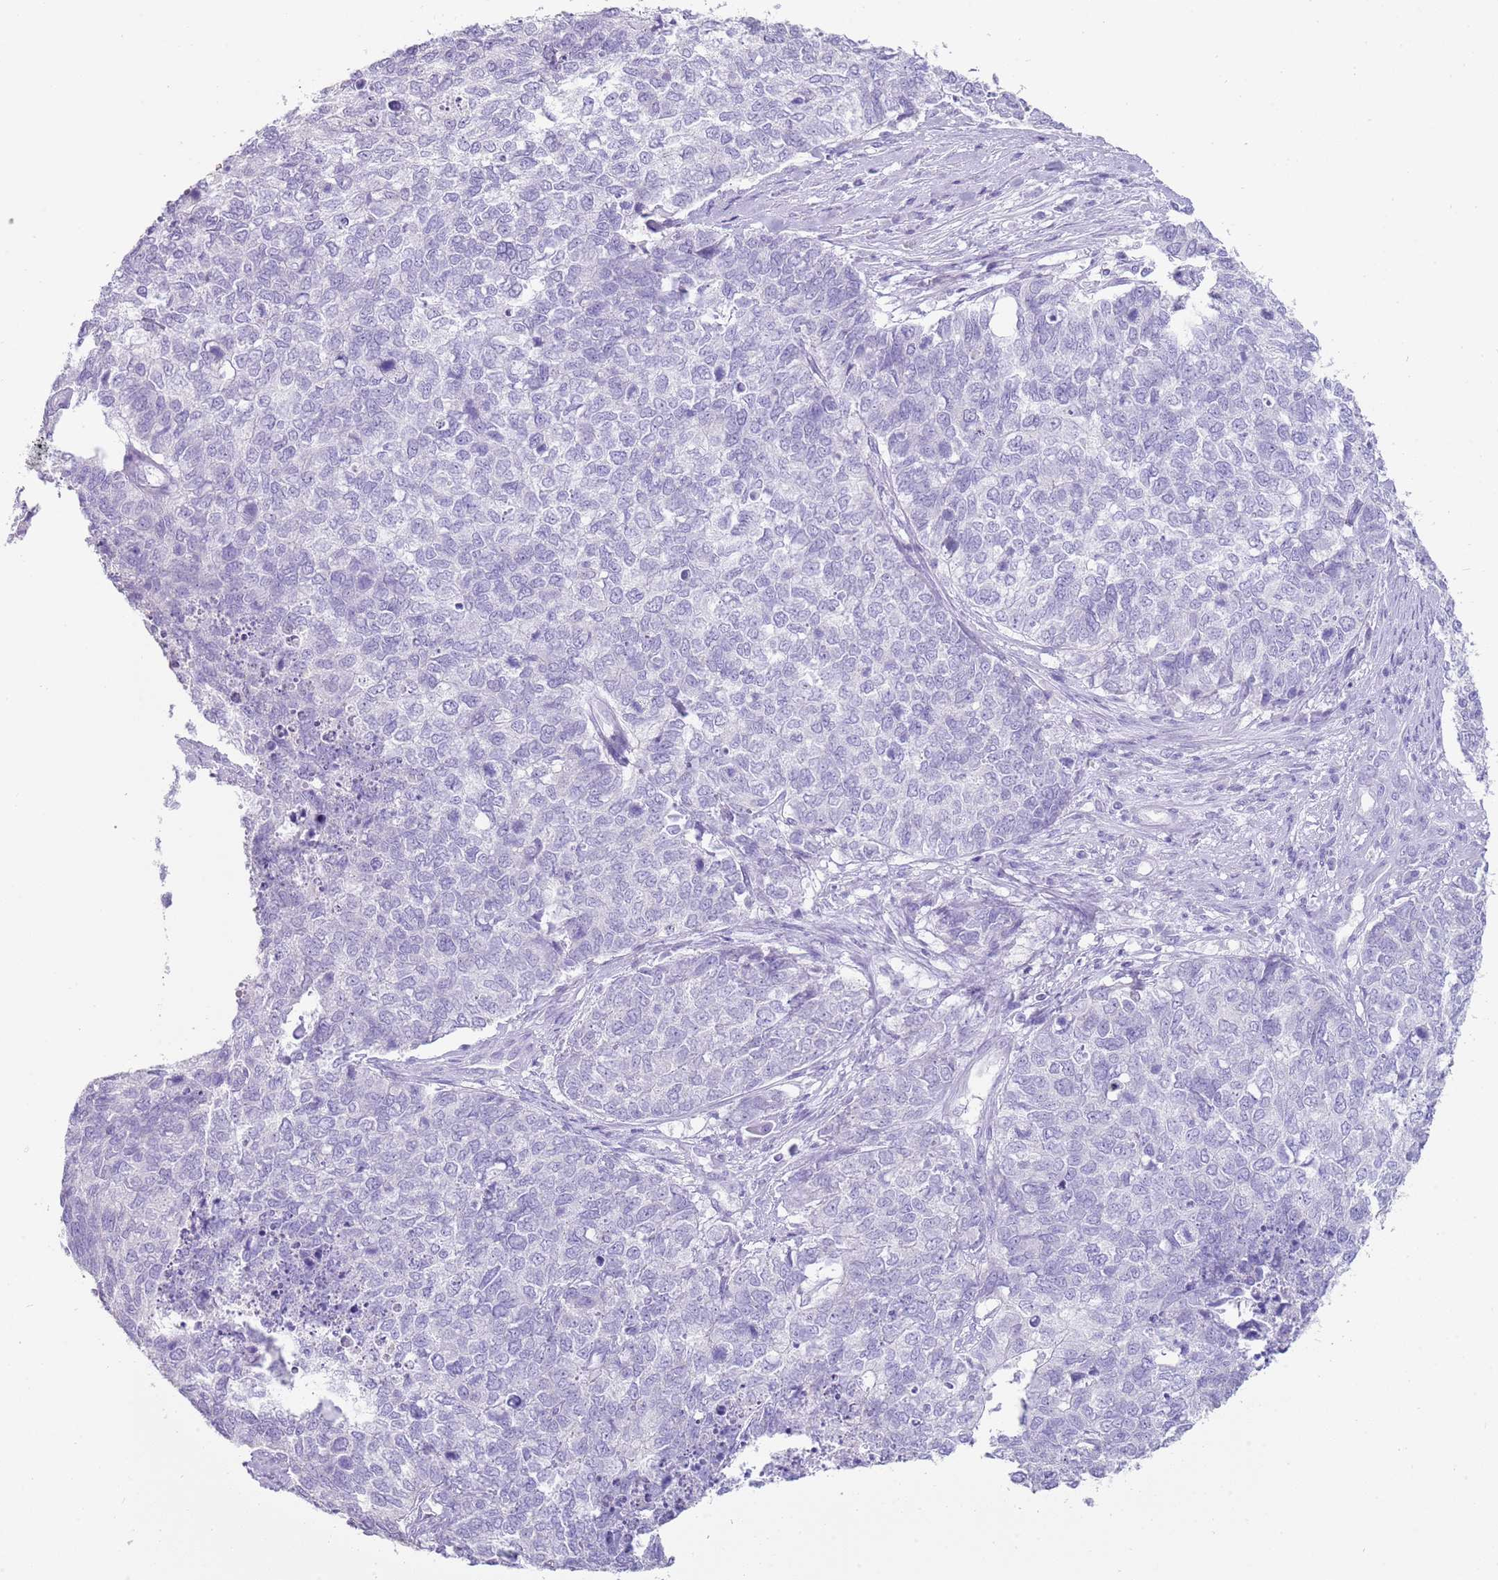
{"staining": {"intensity": "negative", "quantity": "none", "location": "none"}, "tissue": "cervical cancer", "cell_type": "Tumor cells", "image_type": "cancer", "snomed": [{"axis": "morphology", "description": "Squamous cell carcinoma, NOS"}, {"axis": "topography", "description": "Cervix"}], "caption": "Immunohistochemistry (IHC) micrograph of human cervical cancer (squamous cell carcinoma) stained for a protein (brown), which demonstrates no expression in tumor cells.", "gene": "NBPF3", "patient": {"sex": "female", "age": 63}}